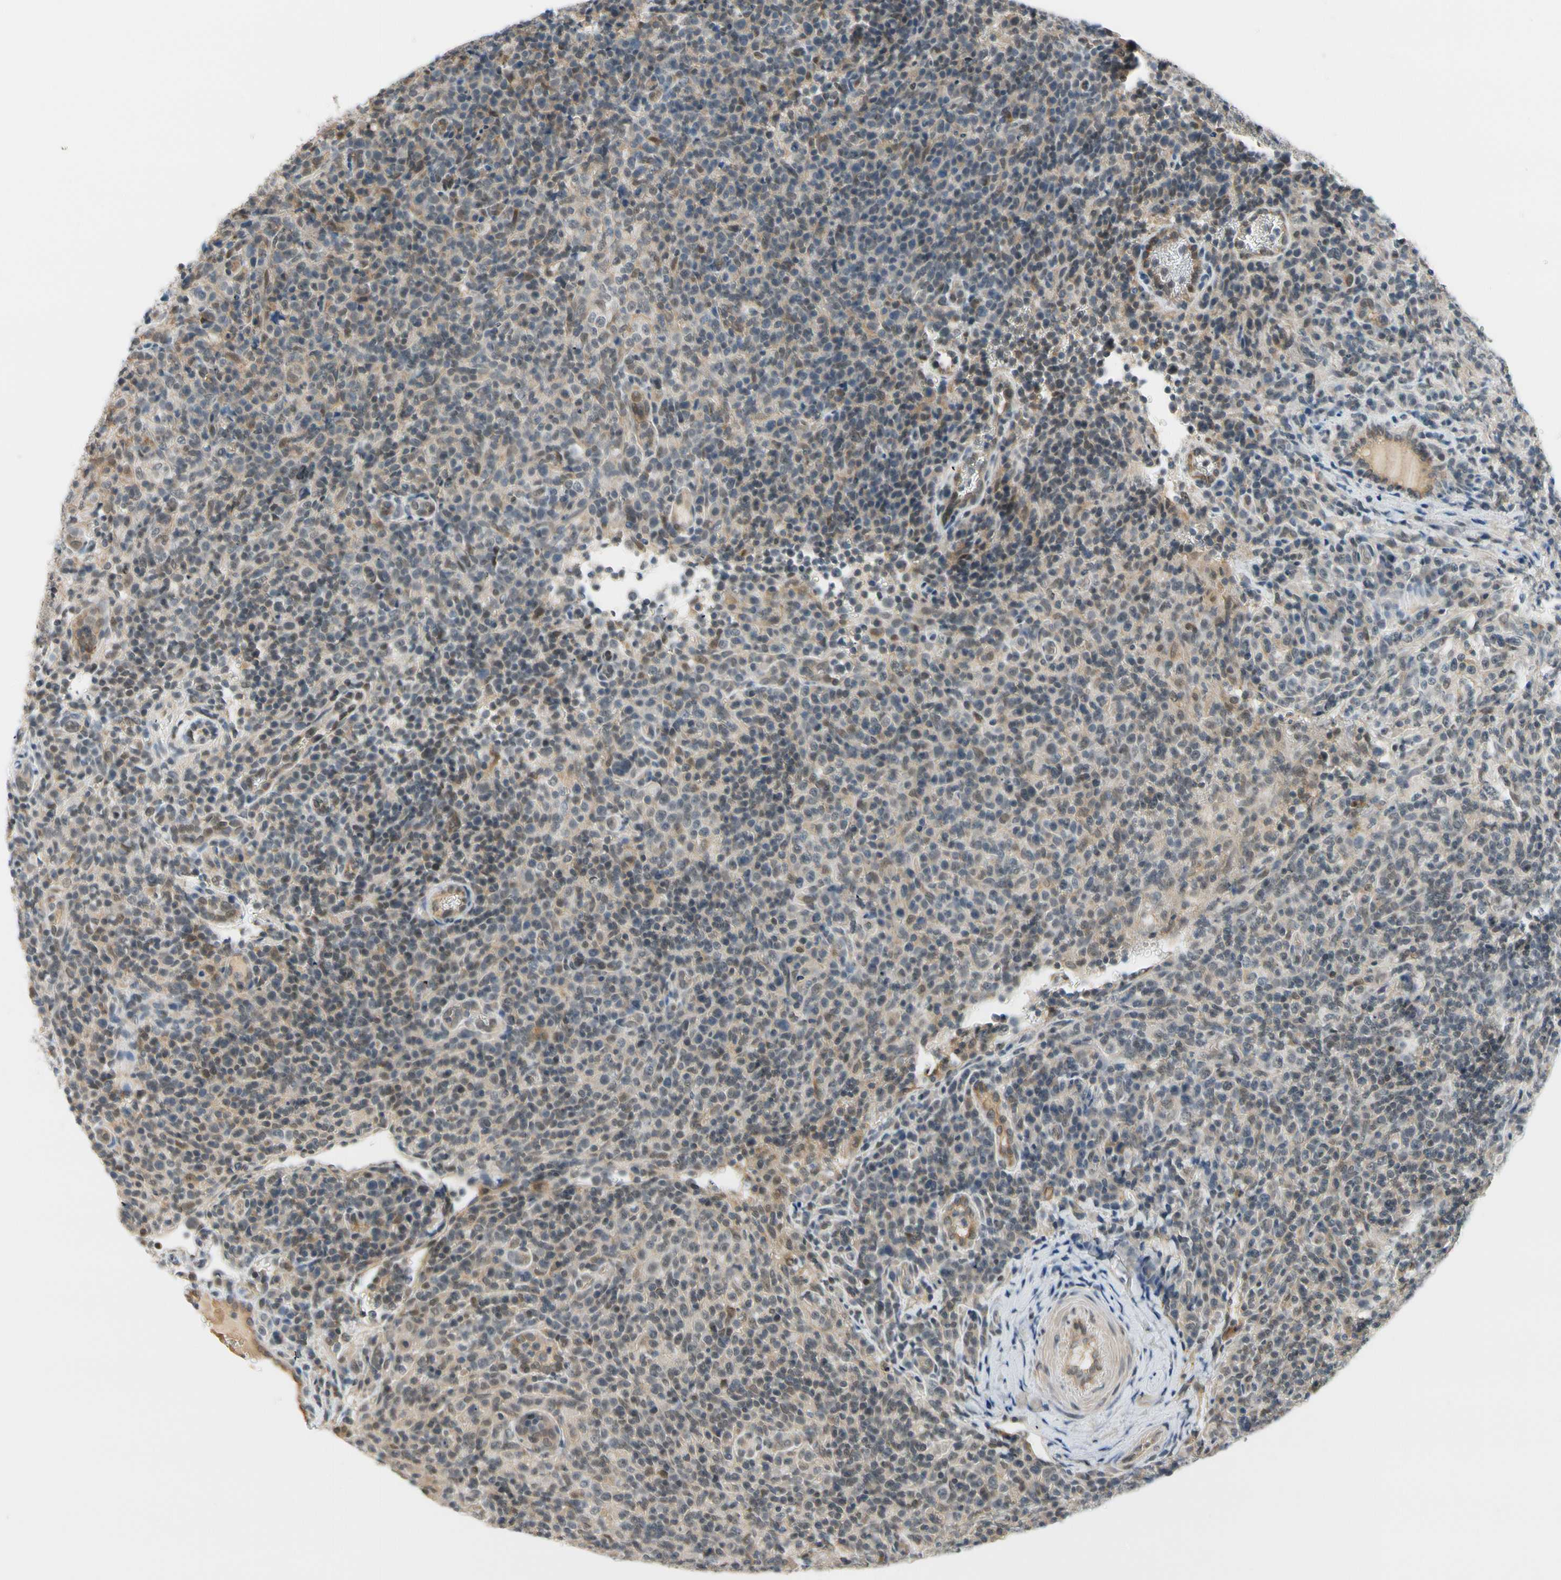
{"staining": {"intensity": "weak", "quantity": "<25%", "location": "cytoplasmic/membranous"}, "tissue": "lymphoma", "cell_type": "Tumor cells", "image_type": "cancer", "snomed": [{"axis": "morphology", "description": "Malignant lymphoma, non-Hodgkin's type, High grade"}, {"axis": "topography", "description": "Lymph node"}], "caption": "A photomicrograph of high-grade malignant lymphoma, non-Hodgkin's type stained for a protein exhibits no brown staining in tumor cells.", "gene": "TAF12", "patient": {"sex": "female", "age": 76}}